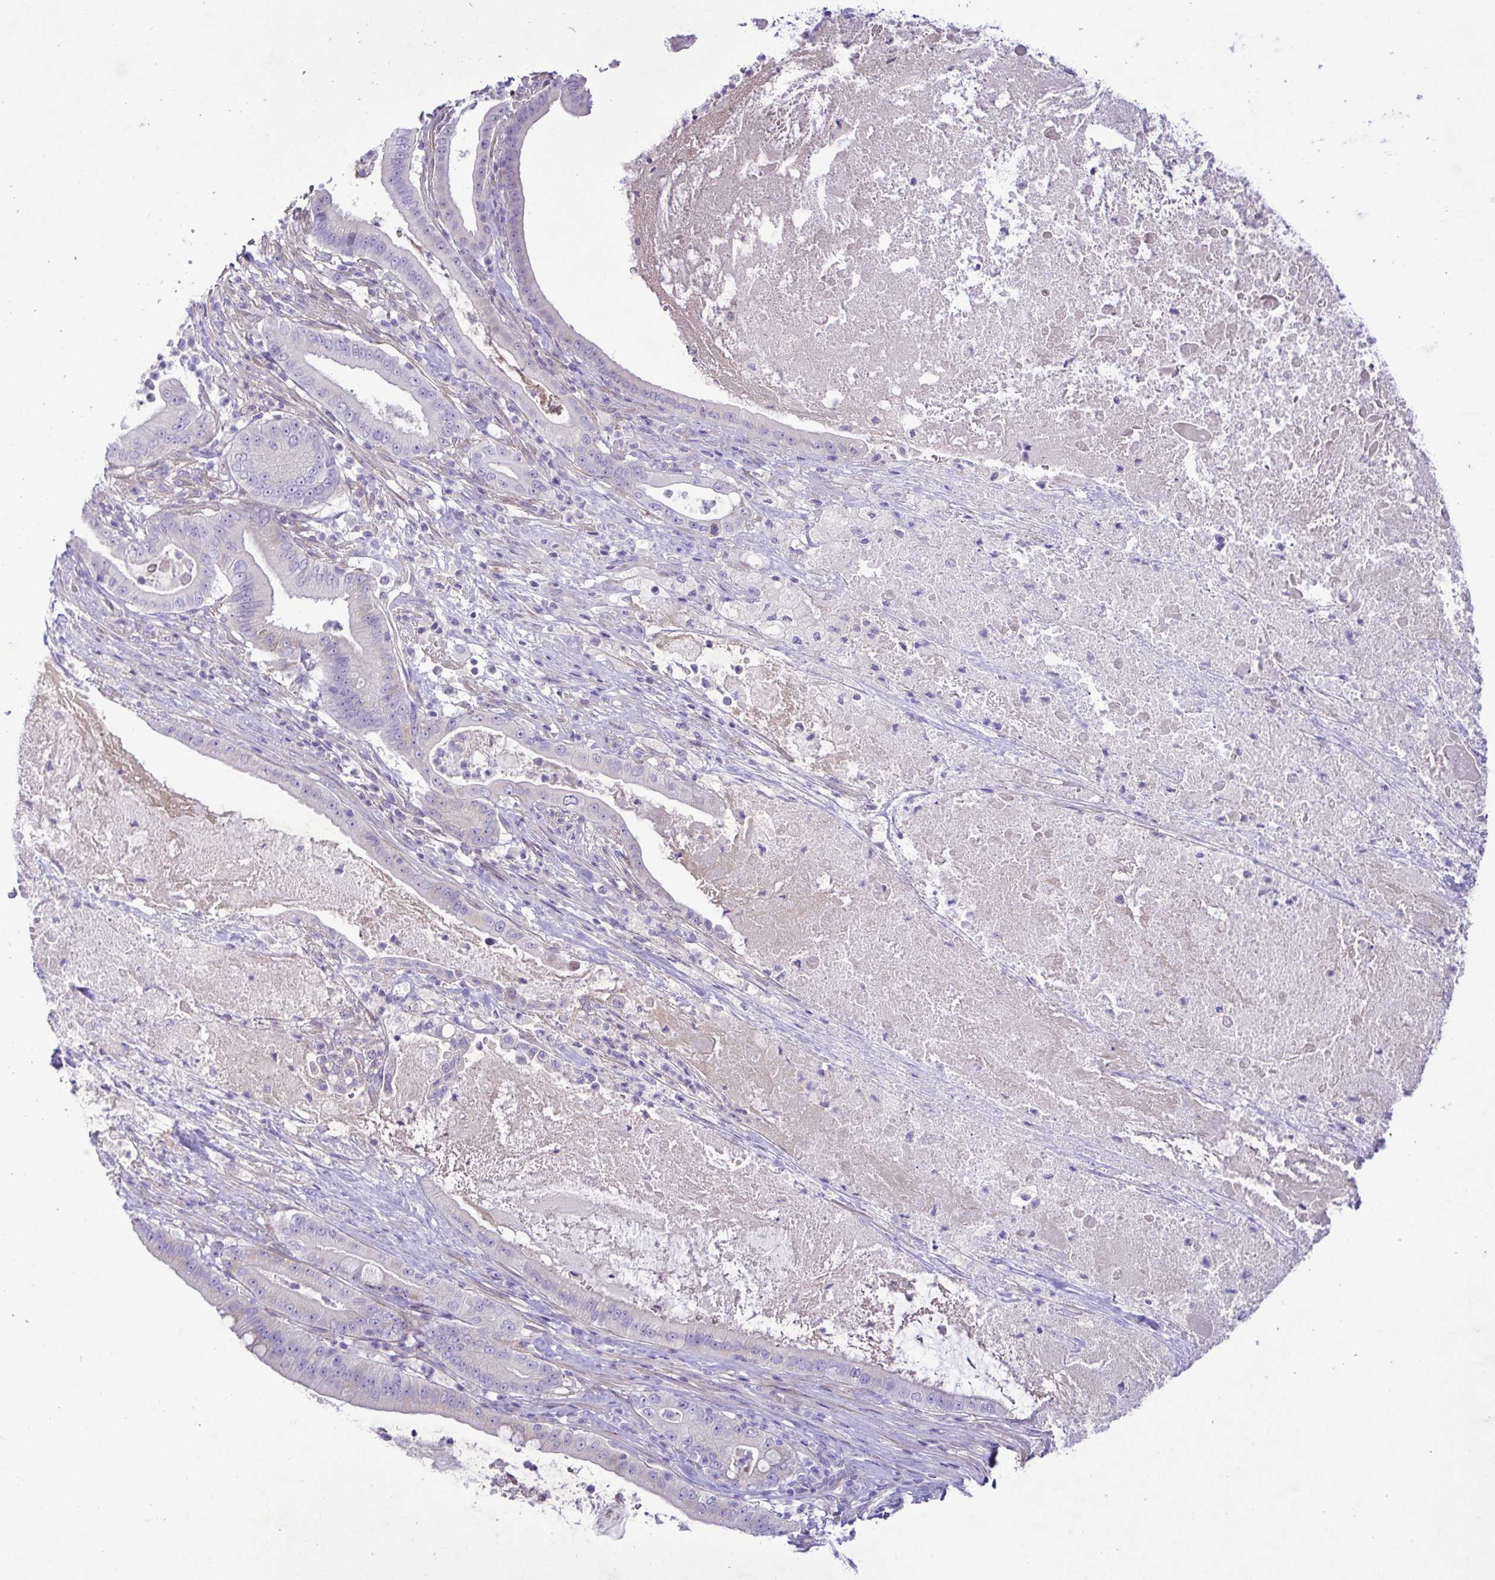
{"staining": {"intensity": "negative", "quantity": "none", "location": "none"}, "tissue": "pancreatic cancer", "cell_type": "Tumor cells", "image_type": "cancer", "snomed": [{"axis": "morphology", "description": "Adenocarcinoma, NOS"}, {"axis": "topography", "description": "Pancreas"}], "caption": "This is a photomicrograph of immunohistochemistry (IHC) staining of pancreatic adenocarcinoma, which shows no positivity in tumor cells.", "gene": "FAM86B1", "patient": {"sex": "male", "age": 71}}